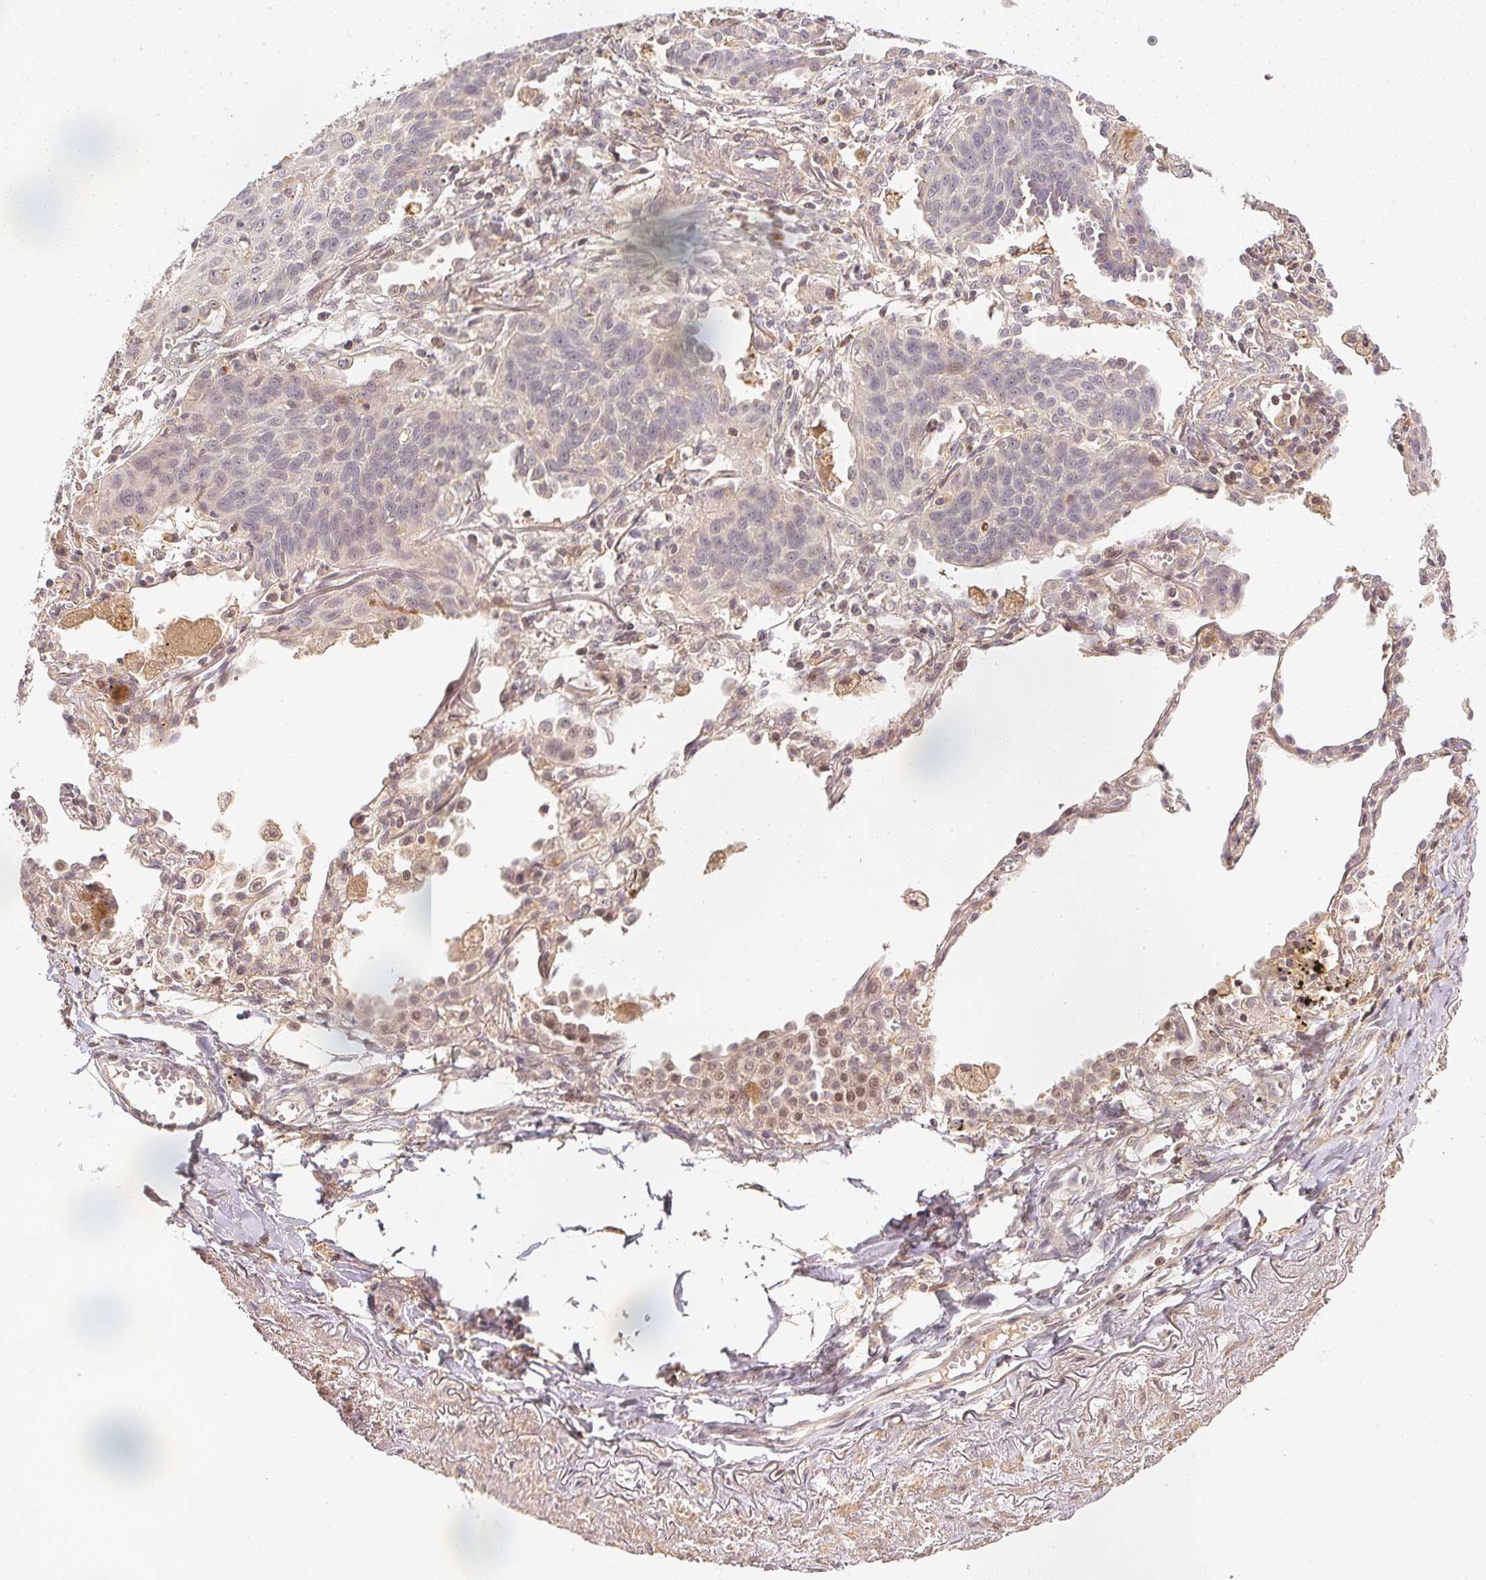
{"staining": {"intensity": "negative", "quantity": "none", "location": "none"}, "tissue": "lung cancer", "cell_type": "Tumor cells", "image_type": "cancer", "snomed": [{"axis": "morphology", "description": "Squamous cell carcinoma, NOS"}, {"axis": "topography", "description": "Lung"}], "caption": "Immunohistochemistry micrograph of neoplastic tissue: human lung cancer (squamous cell carcinoma) stained with DAB exhibits no significant protein staining in tumor cells.", "gene": "SERPINE1", "patient": {"sex": "male", "age": 71}}